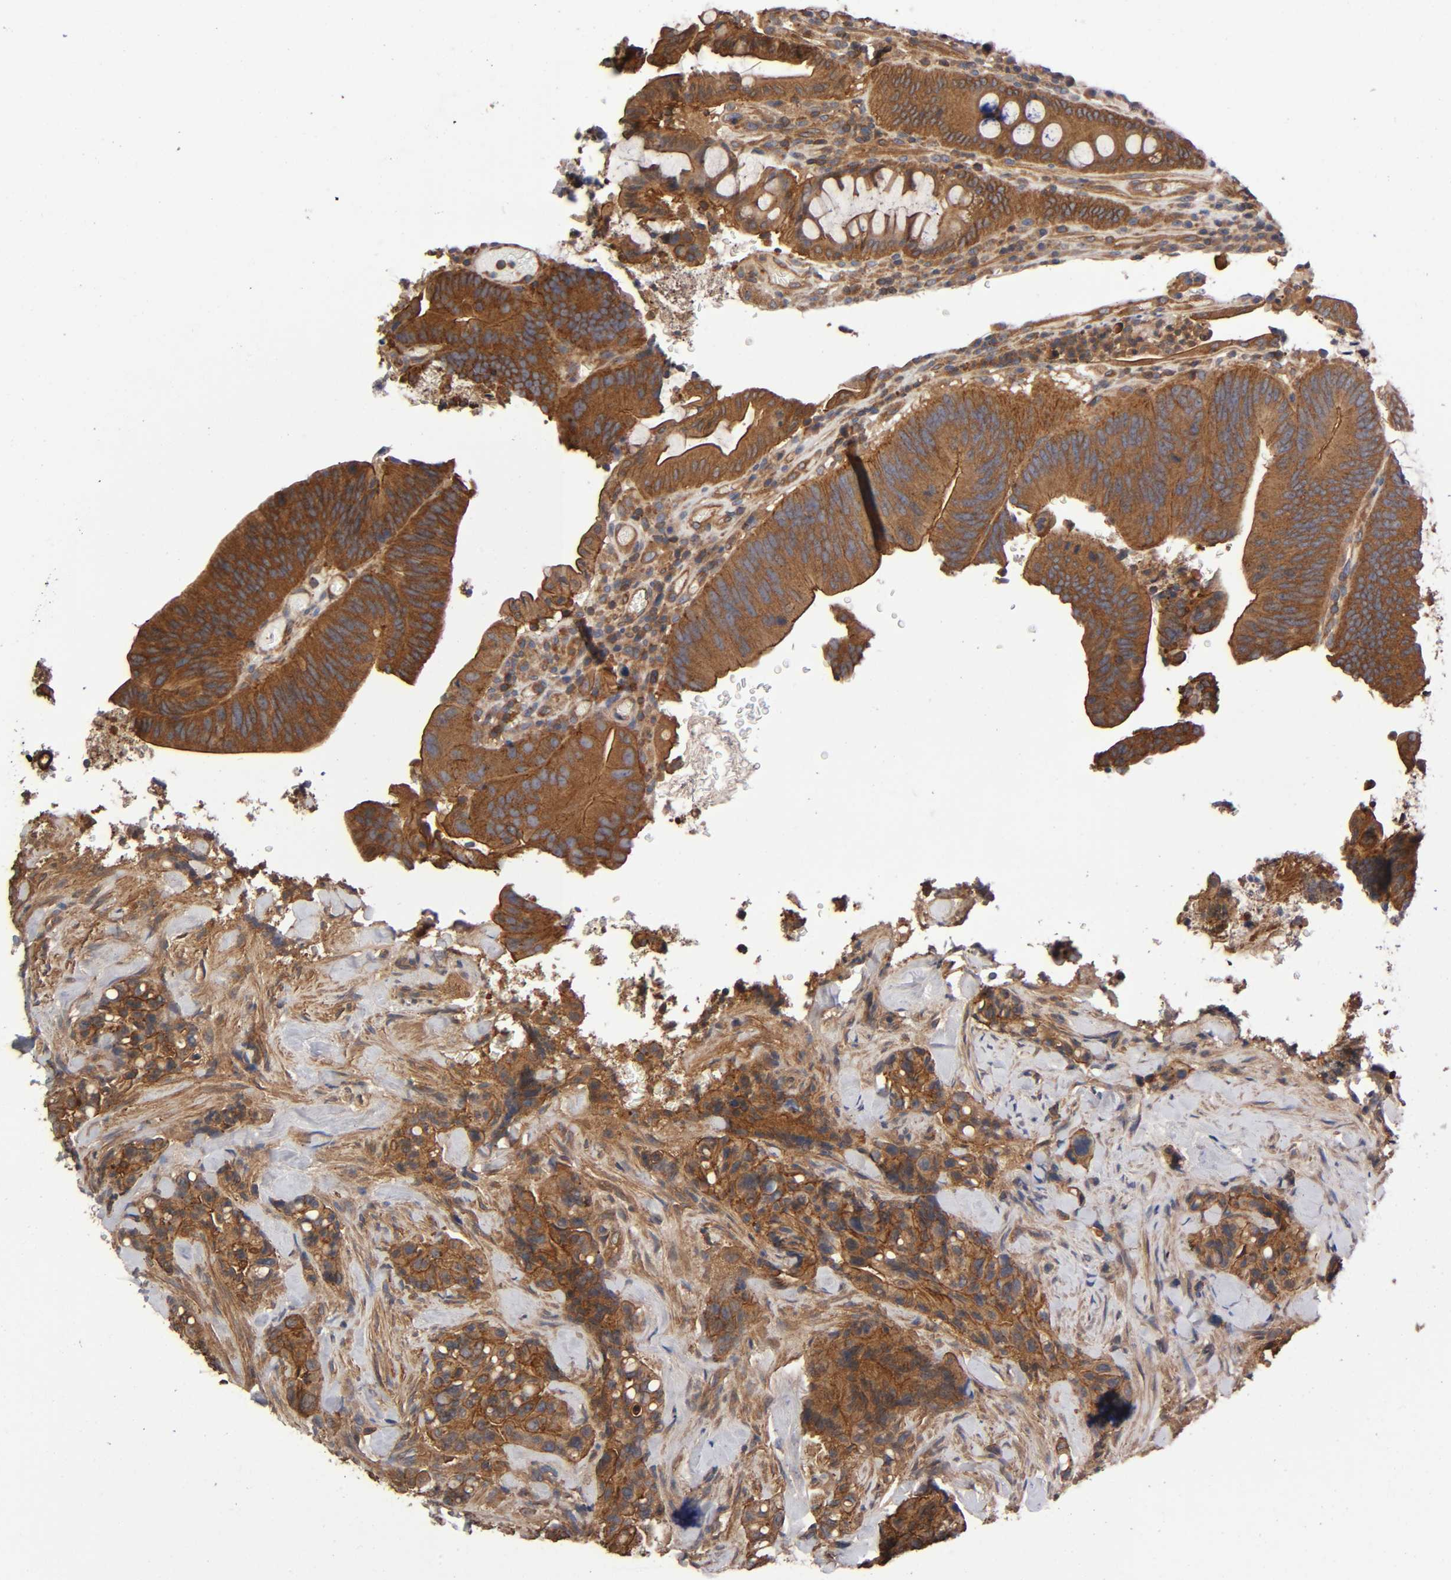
{"staining": {"intensity": "strong", "quantity": ">75%", "location": "cytoplasmic/membranous"}, "tissue": "colorectal cancer", "cell_type": "Tumor cells", "image_type": "cancer", "snomed": [{"axis": "morphology", "description": "Normal tissue, NOS"}, {"axis": "morphology", "description": "Adenocarcinoma, NOS"}, {"axis": "topography", "description": "Colon"}], "caption": "Protein expression analysis of colorectal adenocarcinoma demonstrates strong cytoplasmic/membranous positivity in approximately >75% of tumor cells.", "gene": "LAMTOR2", "patient": {"sex": "male", "age": 82}}